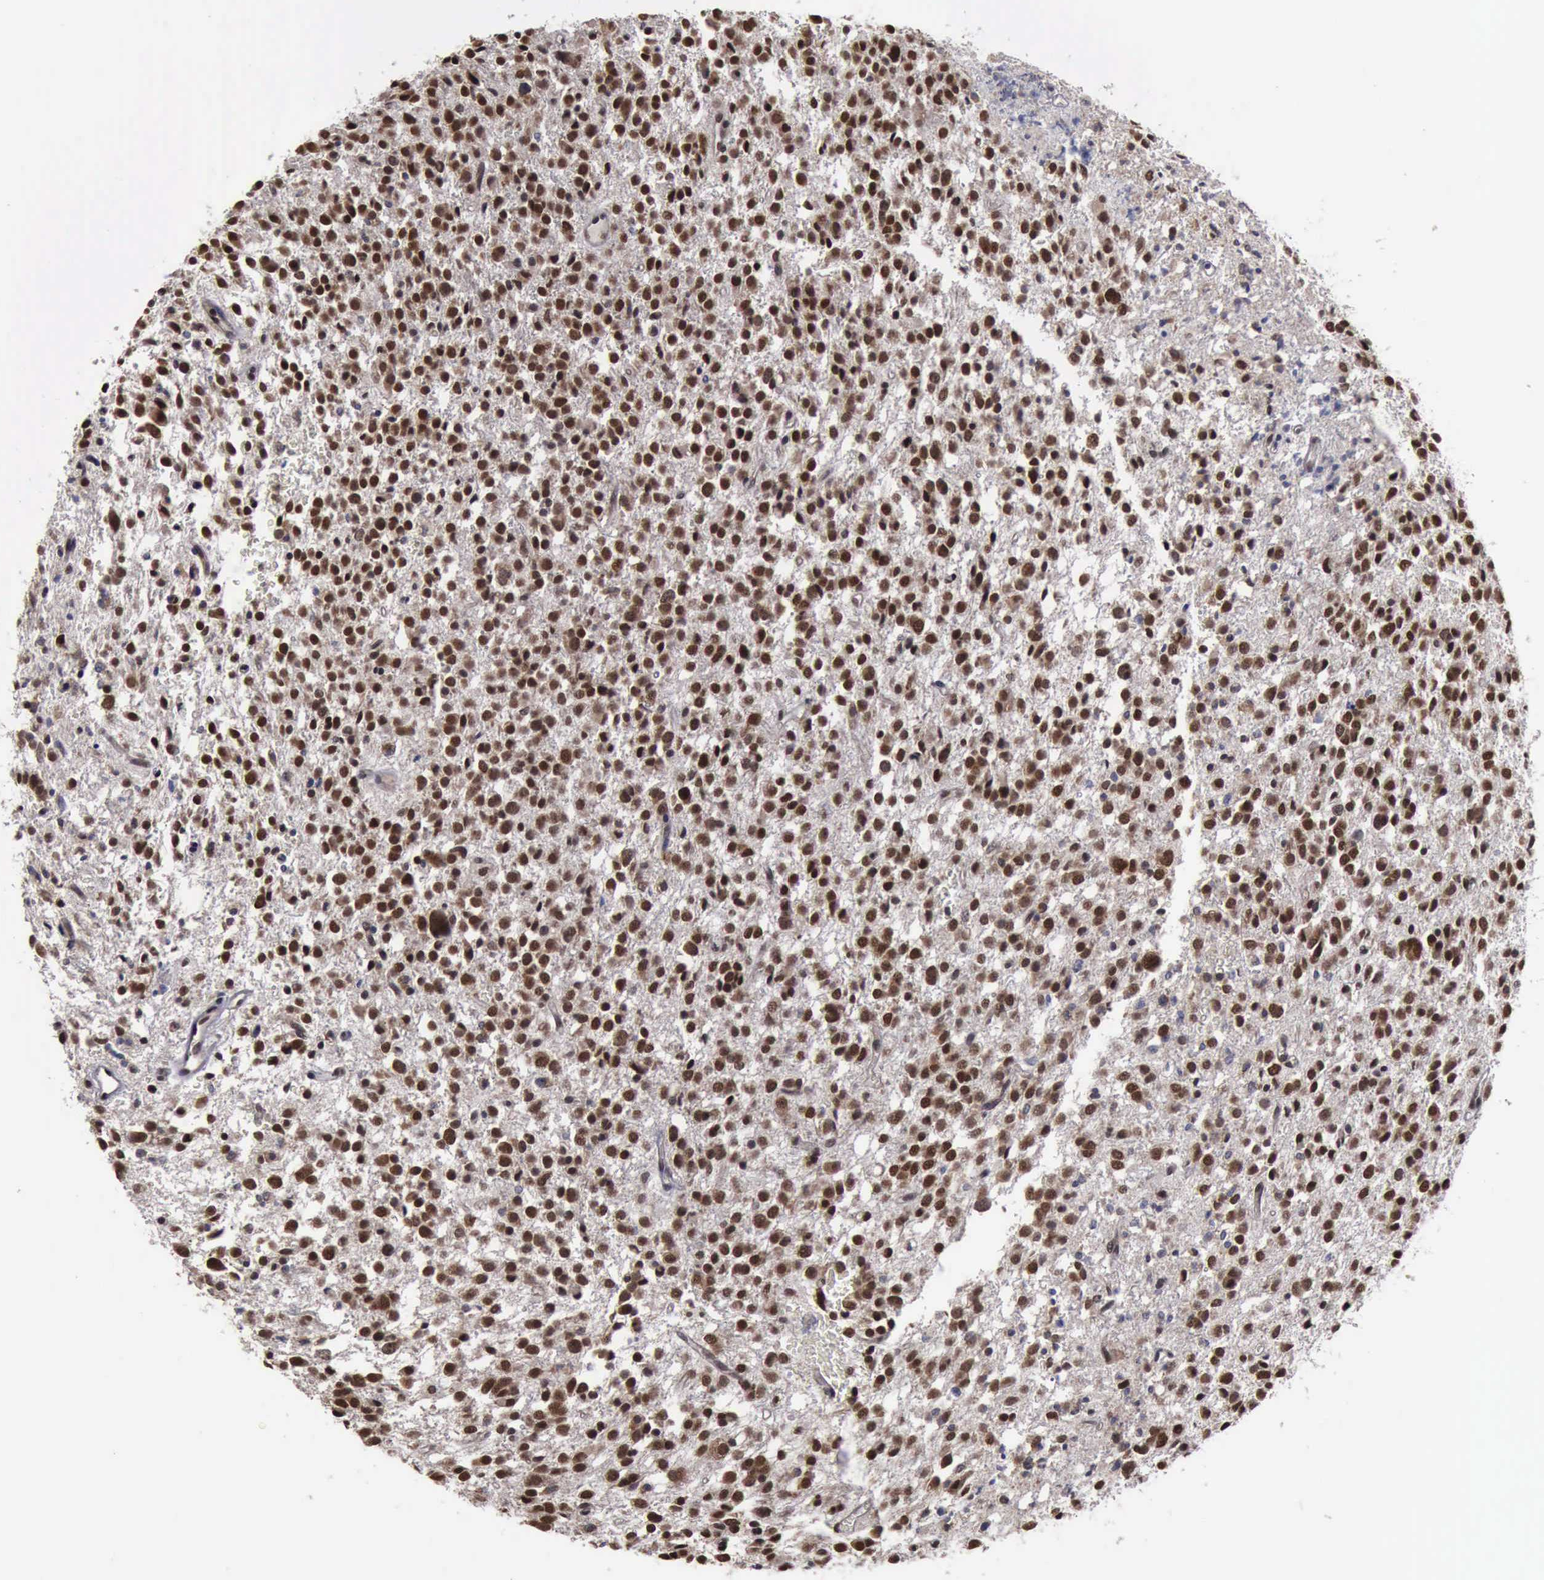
{"staining": {"intensity": "strong", "quantity": ">75%", "location": "nuclear"}, "tissue": "glioma", "cell_type": "Tumor cells", "image_type": "cancer", "snomed": [{"axis": "morphology", "description": "Glioma, malignant, Low grade"}, {"axis": "topography", "description": "Brain"}], "caption": "DAB (3,3'-diaminobenzidine) immunohistochemical staining of malignant low-grade glioma reveals strong nuclear protein staining in approximately >75% of tumor cells.", "gene": "RTCB", "patient": {"sex": "female", "age": 36}}